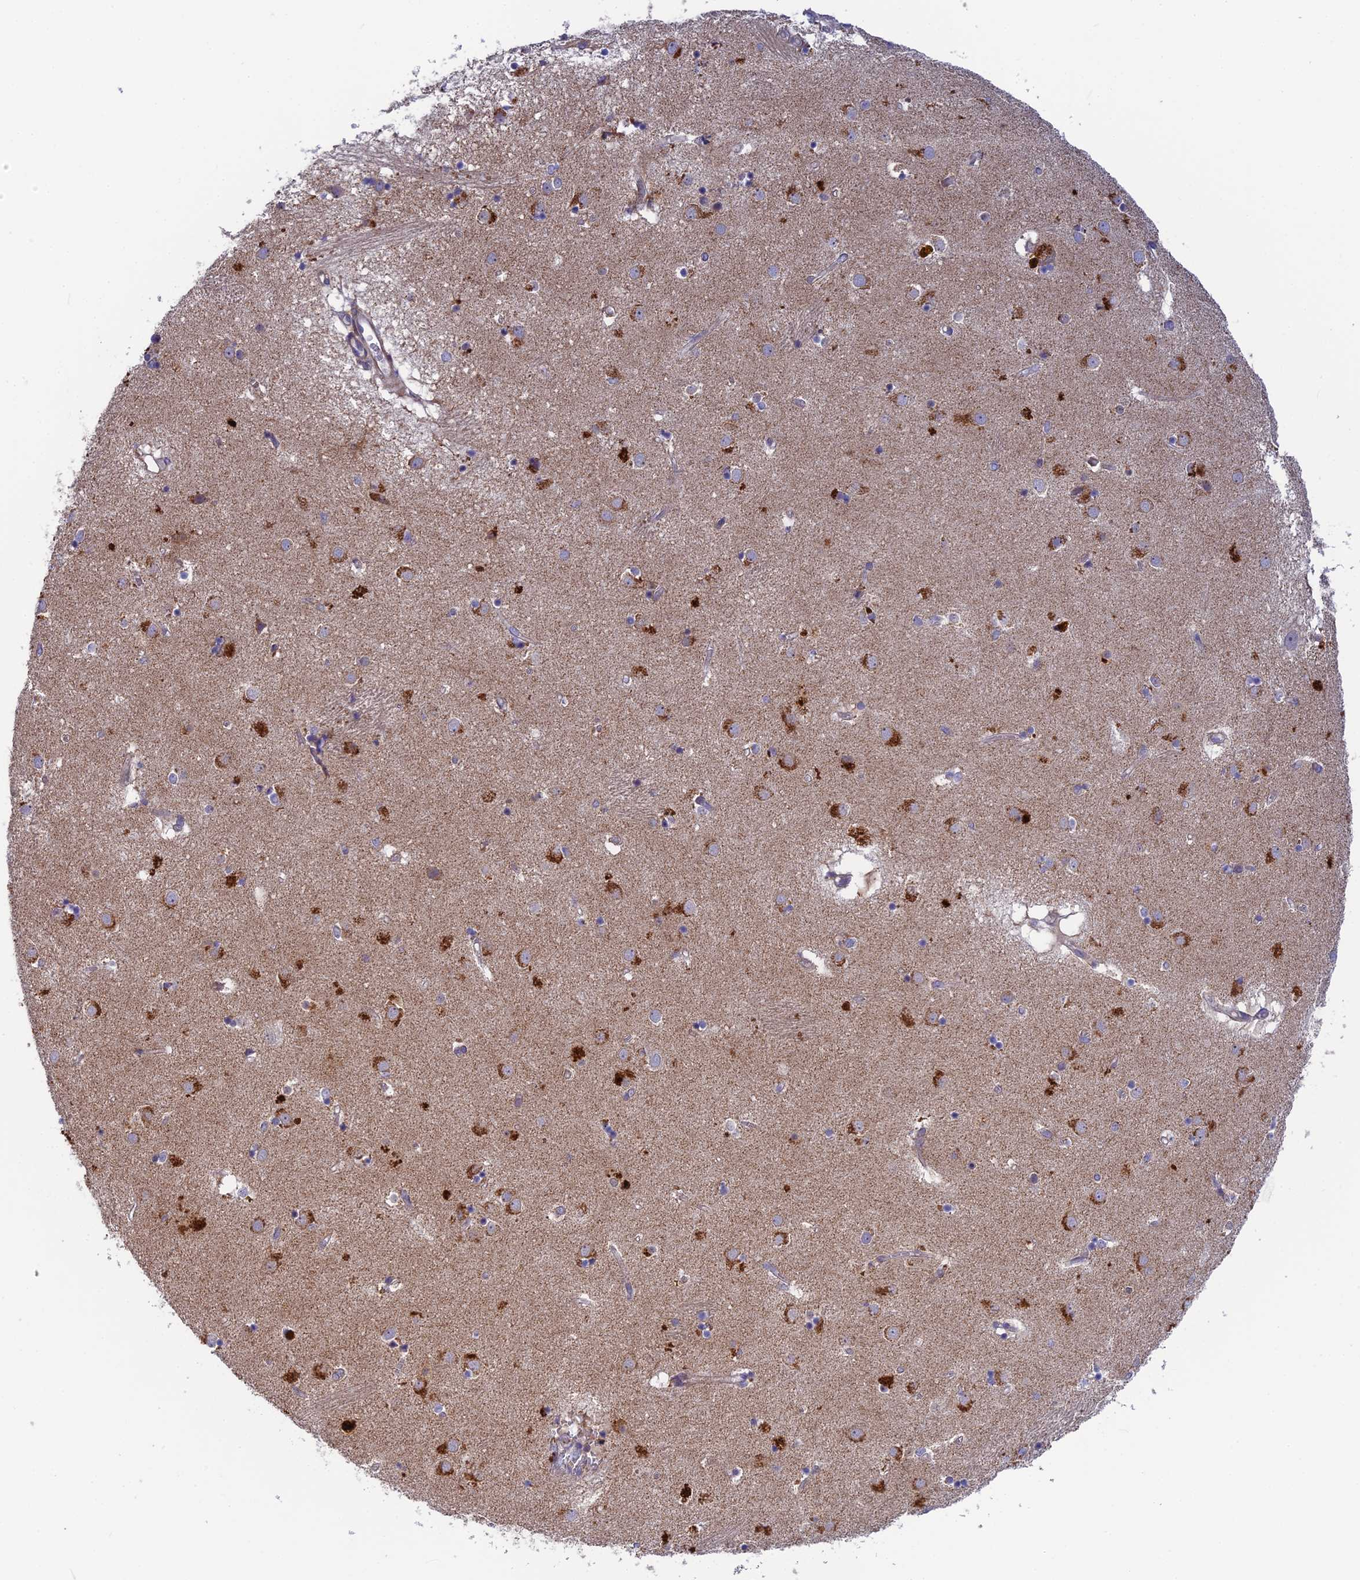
{"staining": {"intensity": "strong", "quantity": "<25%", "location": "cytoplasmic/membranous"}, "tissue": "caudate", "cell_type": "Glial cells", "image_type": "normal", "snomed": [{"axis": "morphology", "description": "Normal tissue, NOS"}, {"axis": "topography", "description": "Lateral ventricle wall"}], "caption": "This micrograph shows immunohistochemistry (IHC) staining of benign human caudate, with medium strong cytoplasmic/membranous expression in about <25% of glial cells.", "gene": "BLTP2", "patient": {"sex": "male", "age": 70}}